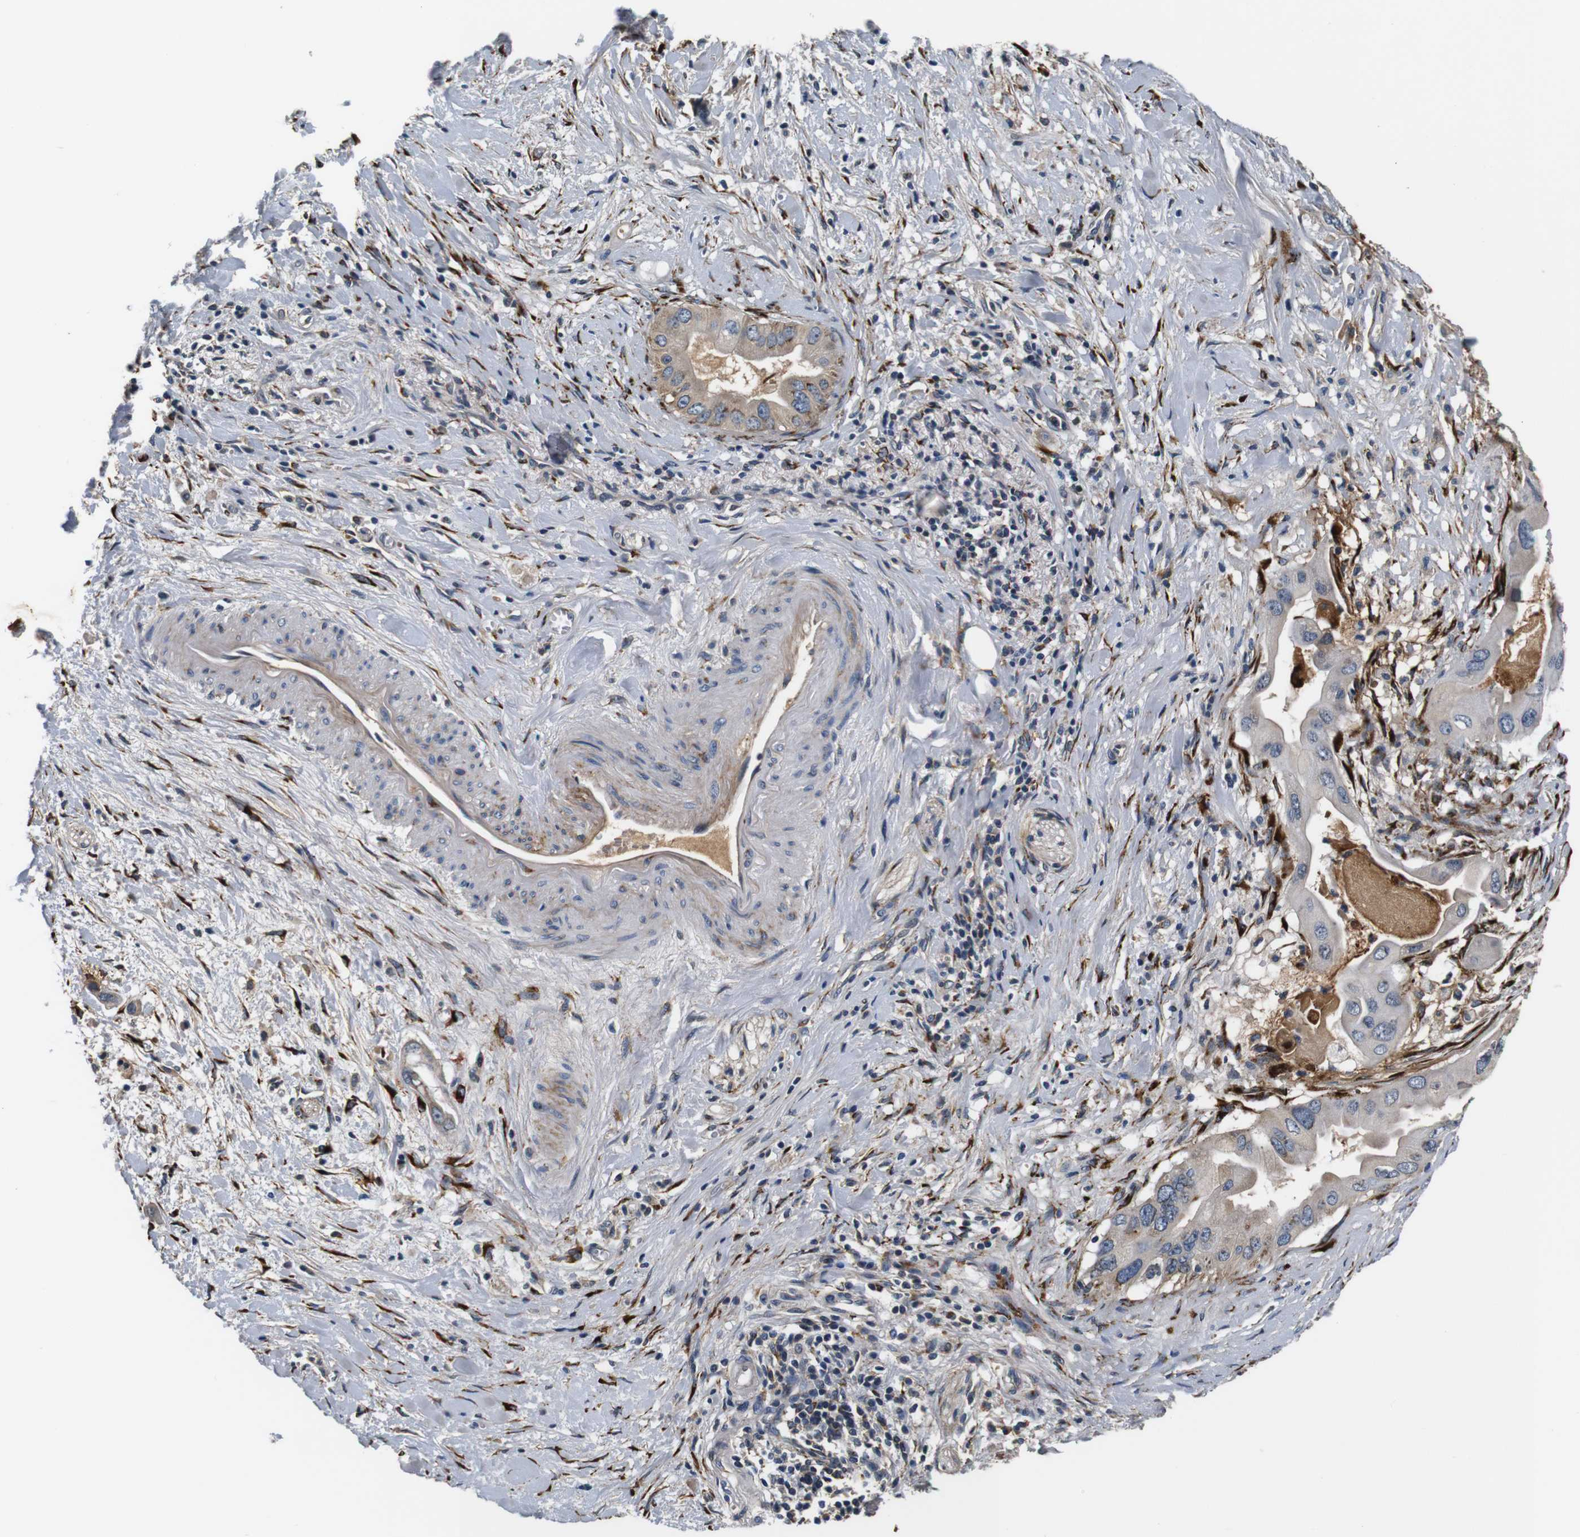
{"staining": {"intensity": "weak", "quantity": "<25%", "location": "cytoplasmic/membranous"}, "tissue": "pancreatic cancer", "cell_type": "Tumor cells", "image_type": "cancer", "snomed": [{"axis": "morphology", "description": "Adenocarcinoma, NOS"}, {"axis": "topography", "description": "Pancreas"}], "caption": "Tumor cells show no significant expression in pancreatic cancer. (DAB (3,3'-diaminobenzidine) immunohistochemistry visualized using brightfield microscopy, high magnification).", "gene": "COL1A1", "patient": {"sex": "male", "age": 55}}